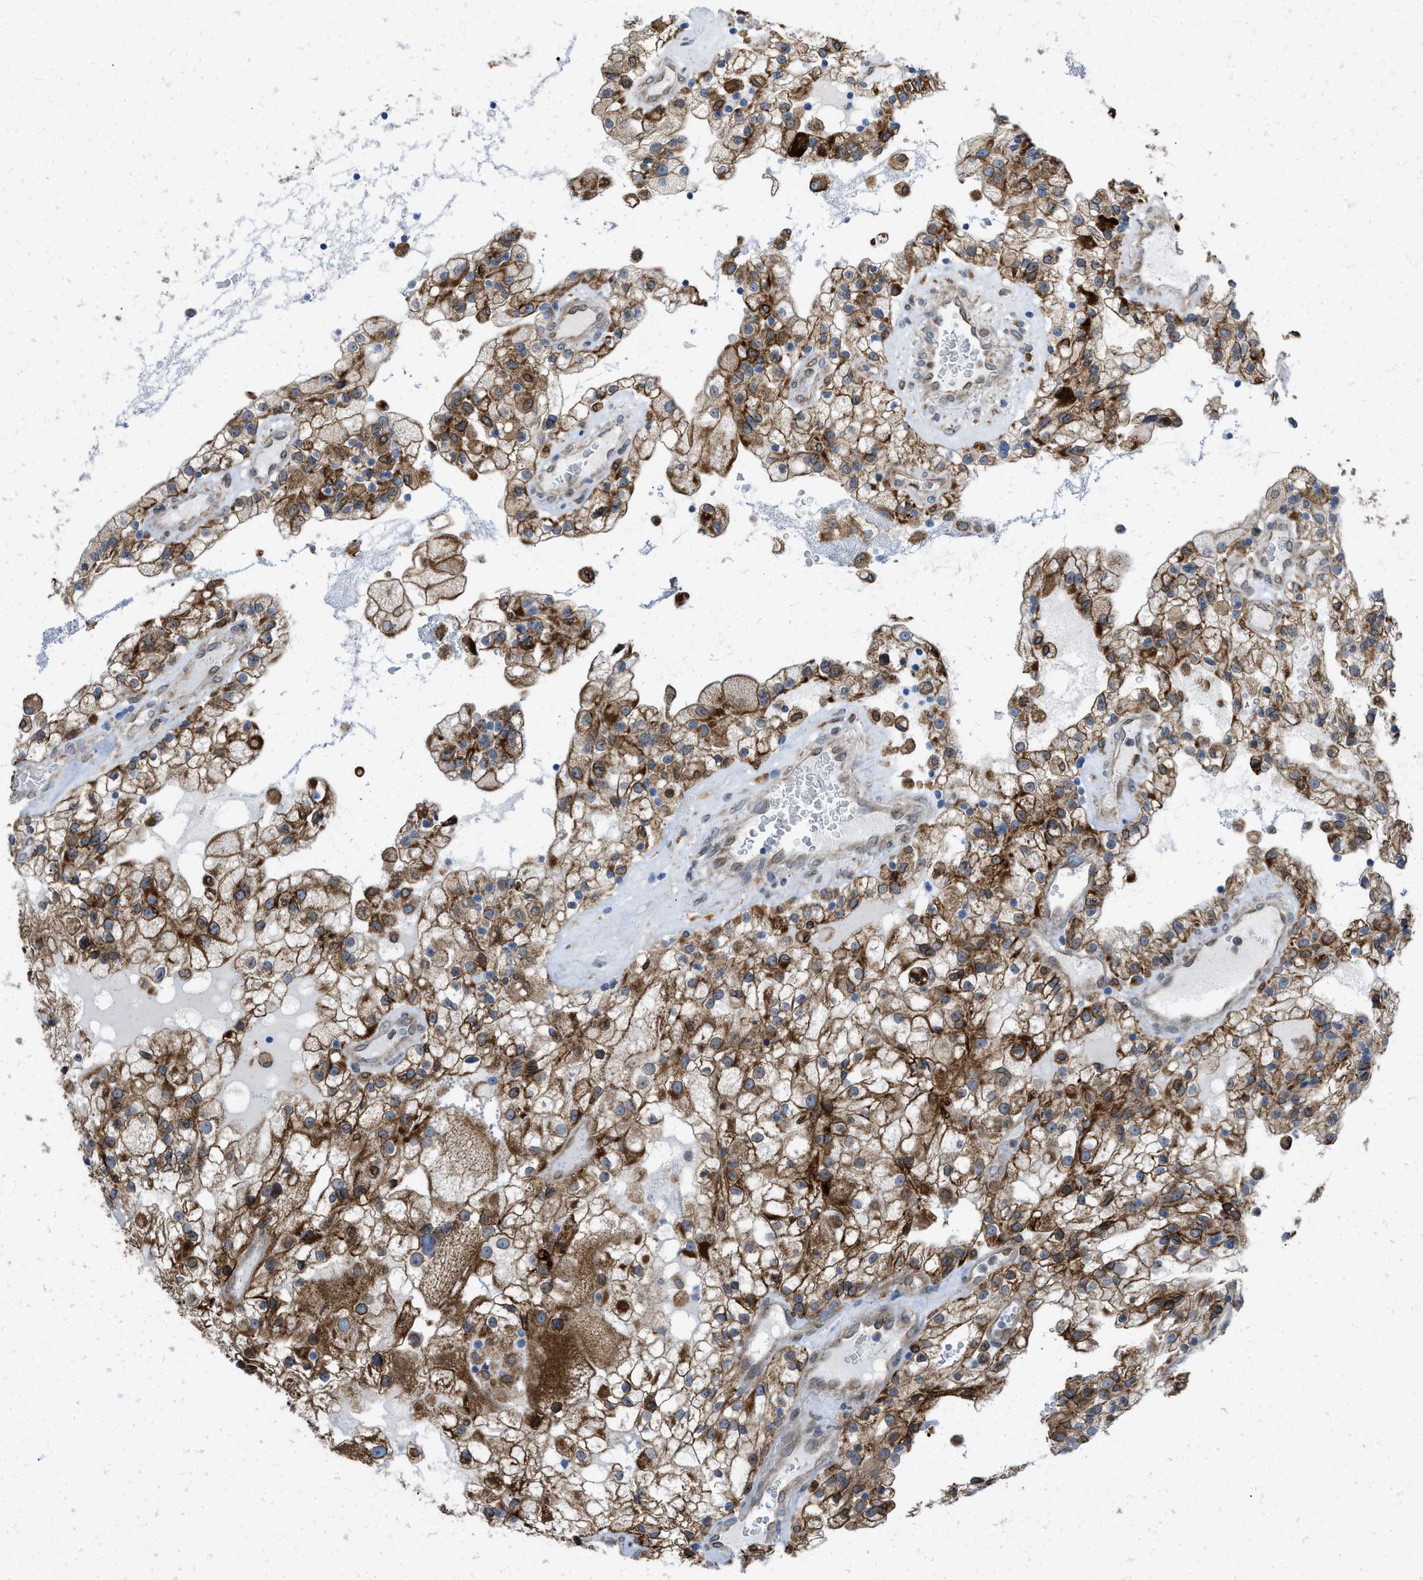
{"staining": {"intensity": "strong", "quantity": ">75%", "location": "cytoplasmic/membranous"}, "tissue": "renal cancer", "cell_type": "Tumor cells", "image_type": "cancer", "snomed": [{"axis": "morphology", "description": "Adenocarcinoma, NOS"}, {"axis": "topography", "description": "Kidney"}], "caption": "Adenocarcinoma (renal) stained for a protein demonstrates strong cytoplasmic/membranous positivity in tumor cells. The protein is shown in brown color, while the nuclei are stained blue.", "gene": "ERLIN2", "patient": {"sex": "female", "age": 52}}